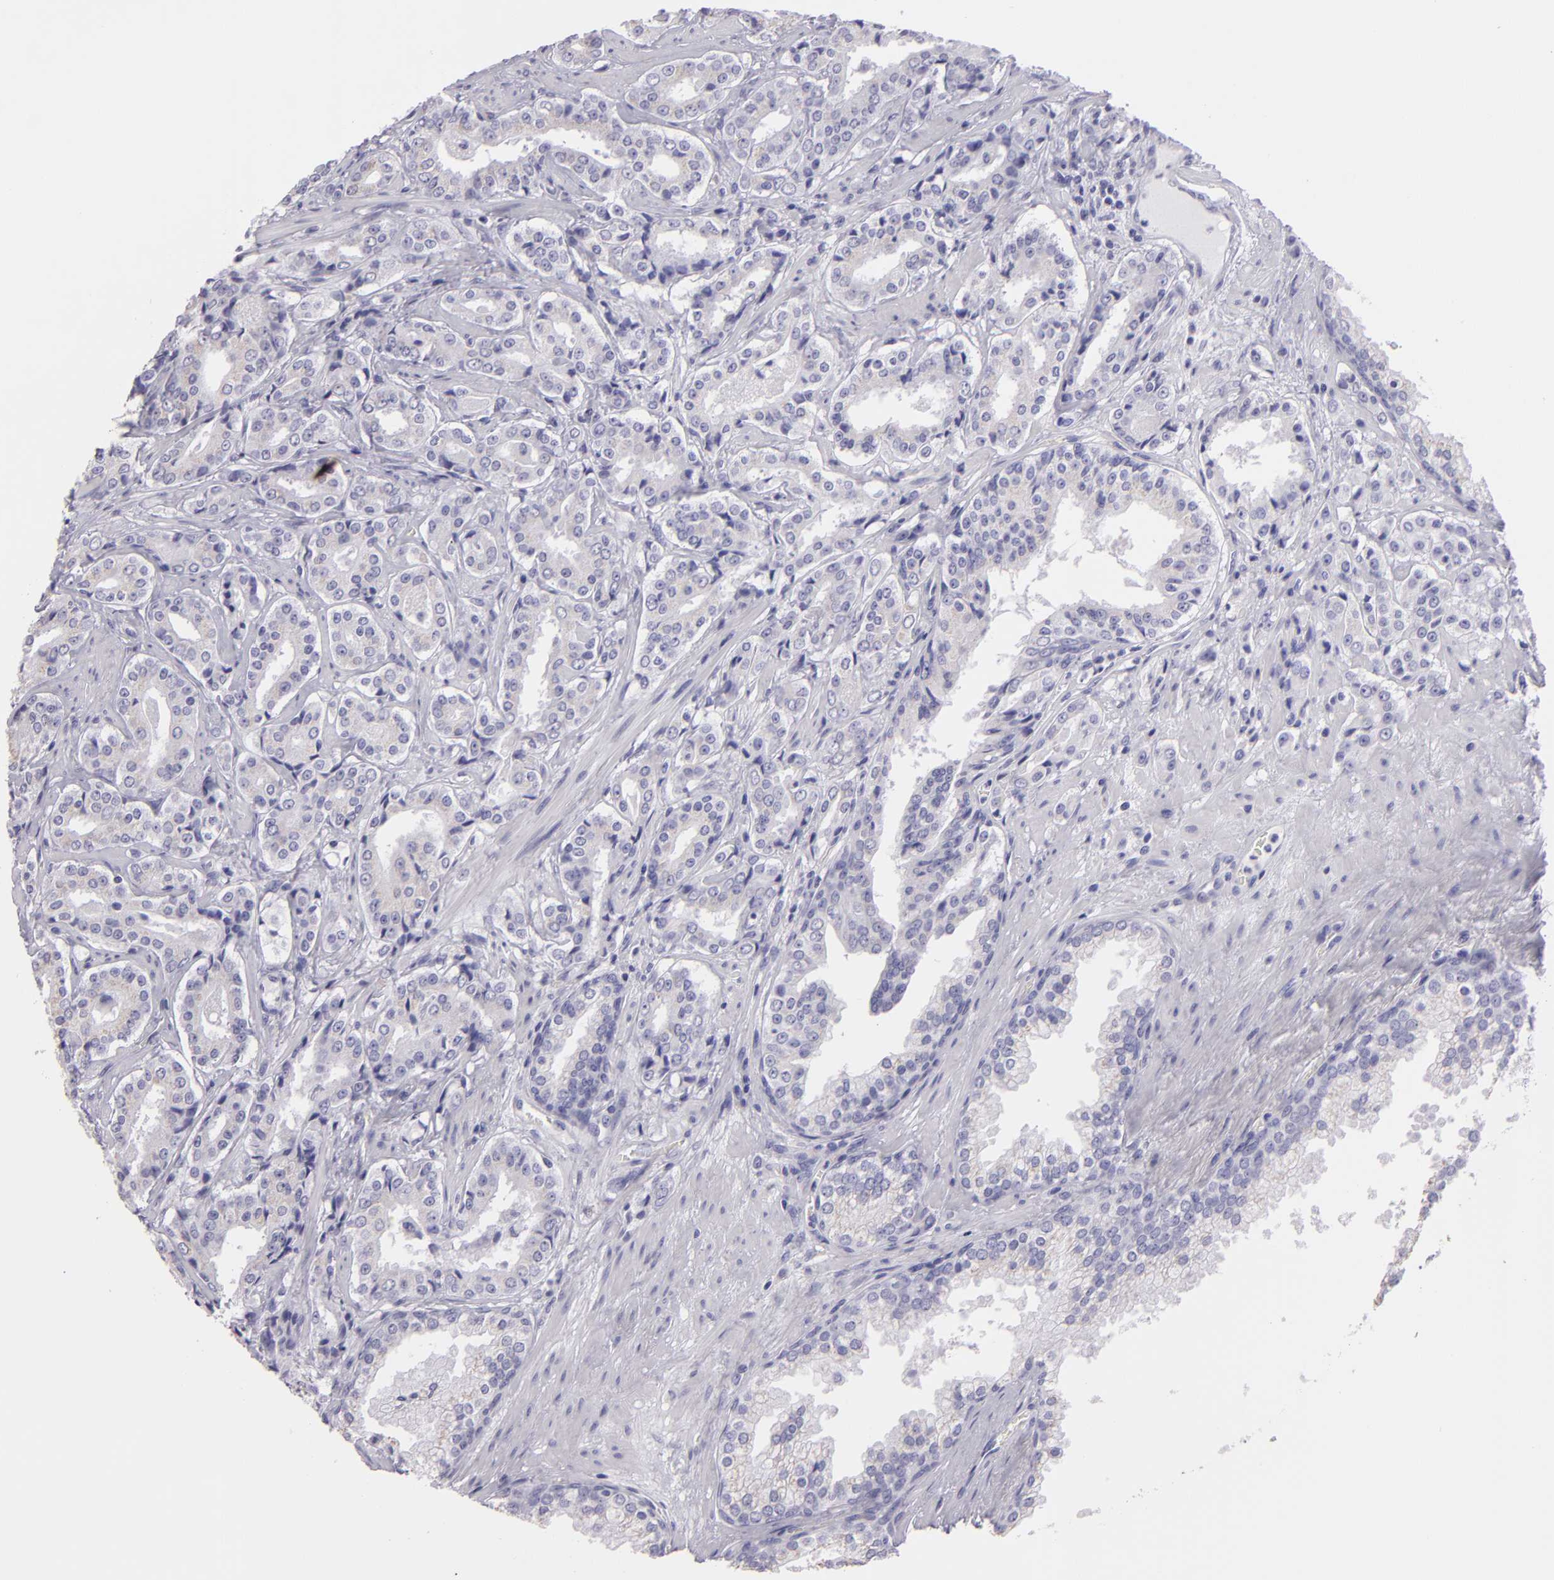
{"staining": {"intensity": "negative", "quantity": "none", "location": "none"}, "tissue": "prostate cancer", "cell_type": "Tumor cells", "image_type": "cancer", "snomed": [{"axis": "morphology", "description": "Adenocarcinoma, Medium grade"}, {"axis": "topography", "description": "Prostate"}], "caption": "Immunohistochemical staining of human prostate cancer reveals no significant staining in tumor cells. (DAB immunohistochemistry (IHC), high magnification).", "gene": "MUC5AC", "patient": {"sex": "male", "age": 60}}